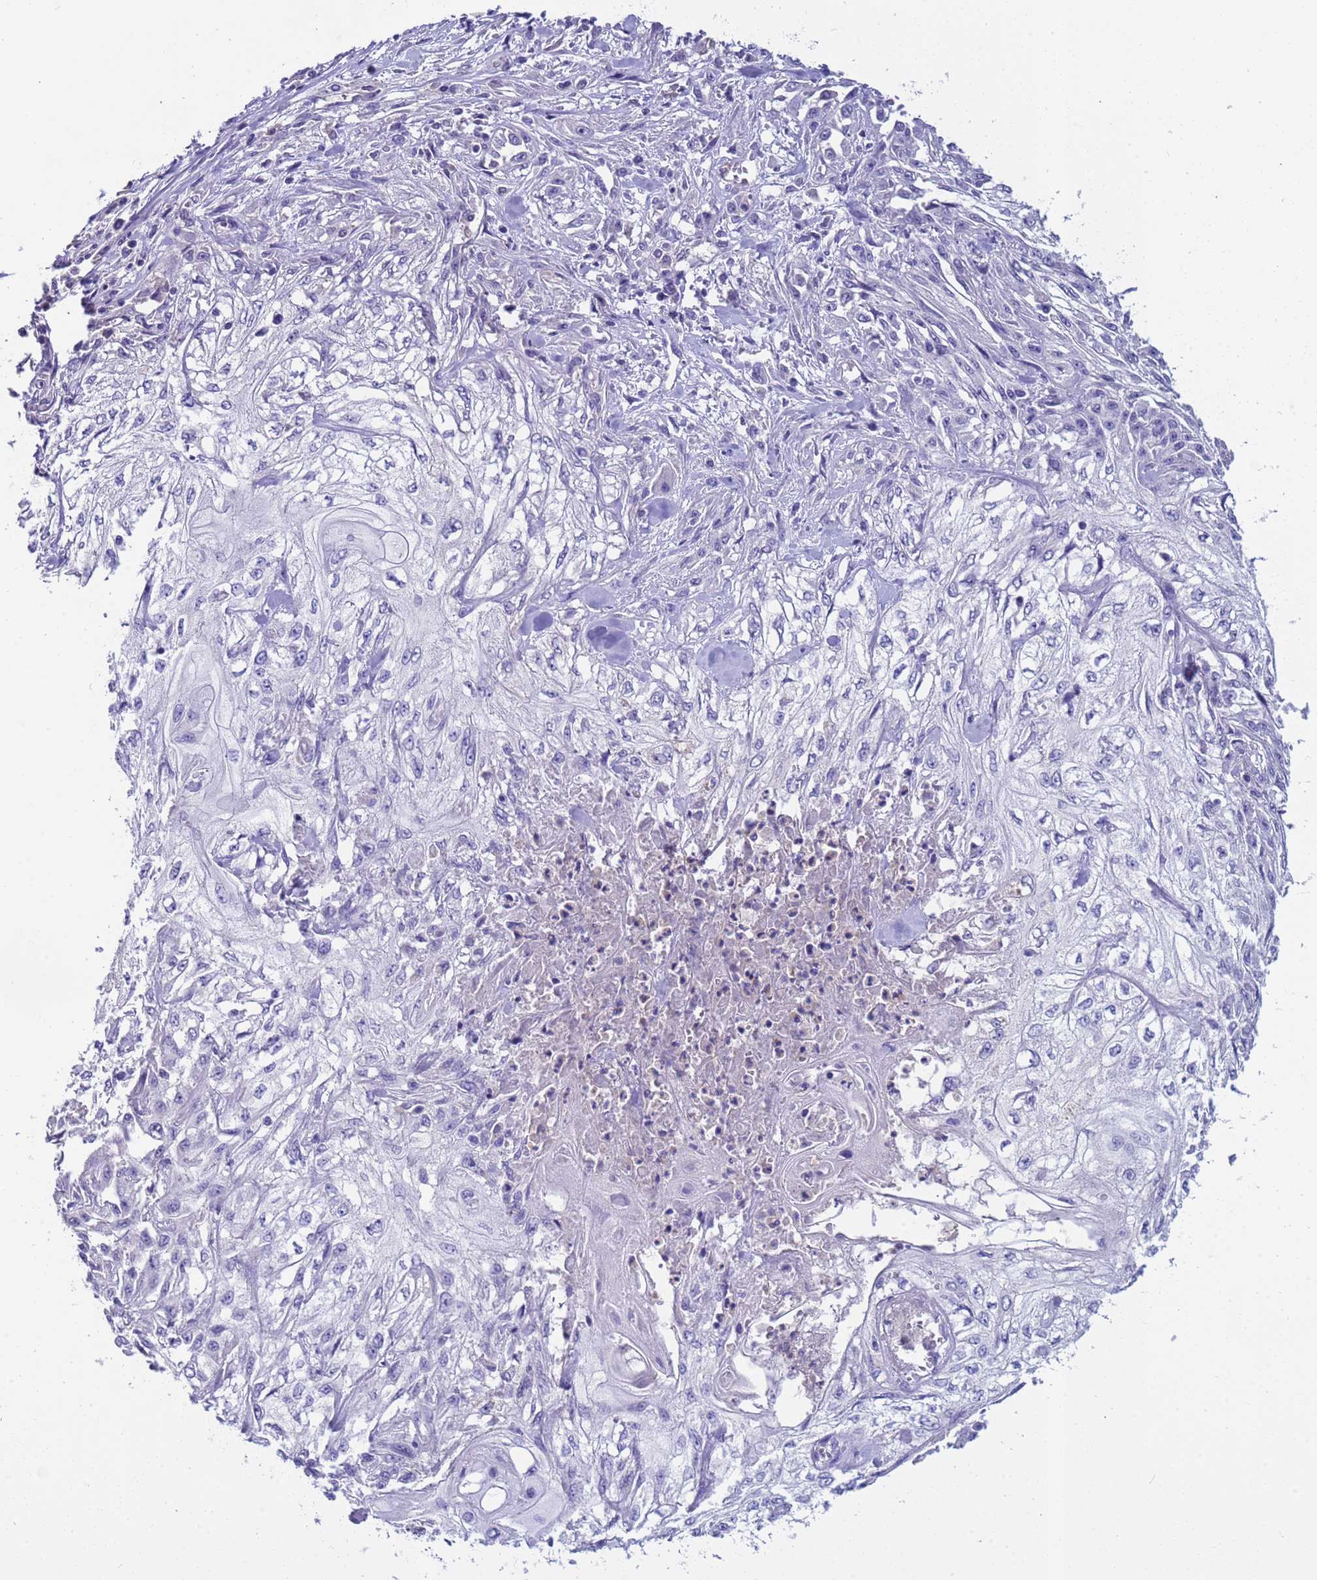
{"staining": {"intensity": "negative", "quantity": "none", "location": "none"}, "tissue": "skin cancer", "cell_type": "Tumor cells", "image_type": "cancer", "snomed": [{"axis": "morphology", "description": "Squamous cell carcinoma, NOS"}, {"axis": "morphology", "description": "Squamous cell carcinoma, metastatic, NOS"}, {"axis": "topography", "description": "Skin"}, {"axis": "topography", "description": "Lymph node"}], "caption": "Histopathology image shows no significant protein expression in tumor cells of skin metastatic squamous cell carcinoma. (Brightfield microscopy of DAB (3,3'-diaminobenzidine) immunohistochemistry (IHC) at high magnification).", "gene": "ZNF248", "patient": {"sex": "male", "age": 75}}